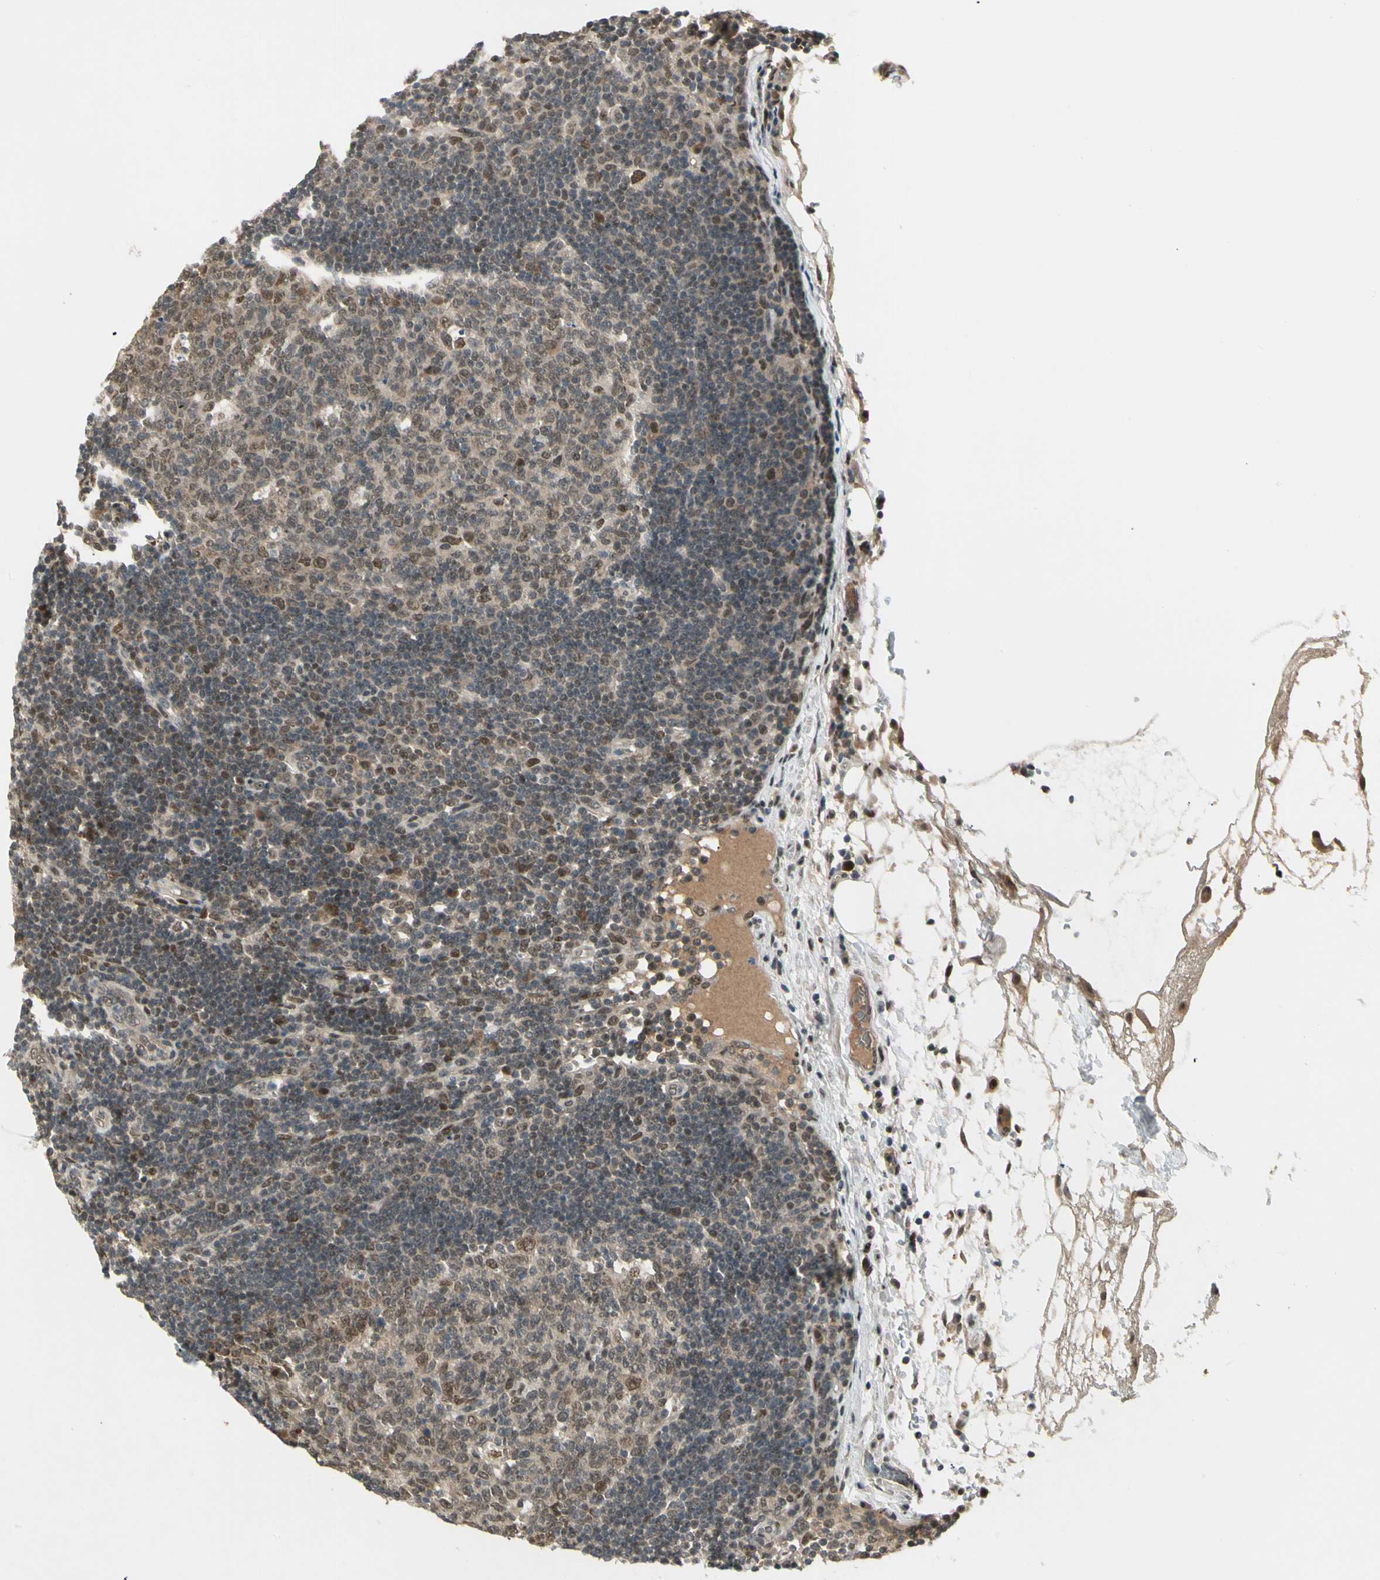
{"staining": {"intensity": "moderate", "quantity": ">75%", "location": "nuclear"}, "tissue": "lymph node", "cell_type": "Germinal center cells", "image_type": "normal", "snomed": [{"axis": "morphology", "description": "Normal tissue, NOS"}, {"axis": "morphology", "description": "Squamous cell carcinoma, metastatic, NOS"}, {"axis": "topography", "description": "Lymph node"}], "caption": "Immunohistochemistry (DAB (3,3'-diaminobenzidine)) staining of benign human lymph node reveals moderate nuclear protein staining in approximately >75% of germinal center cells.", "gene": "GTF3A", "patient": {"sex": "female", "age": 53}}